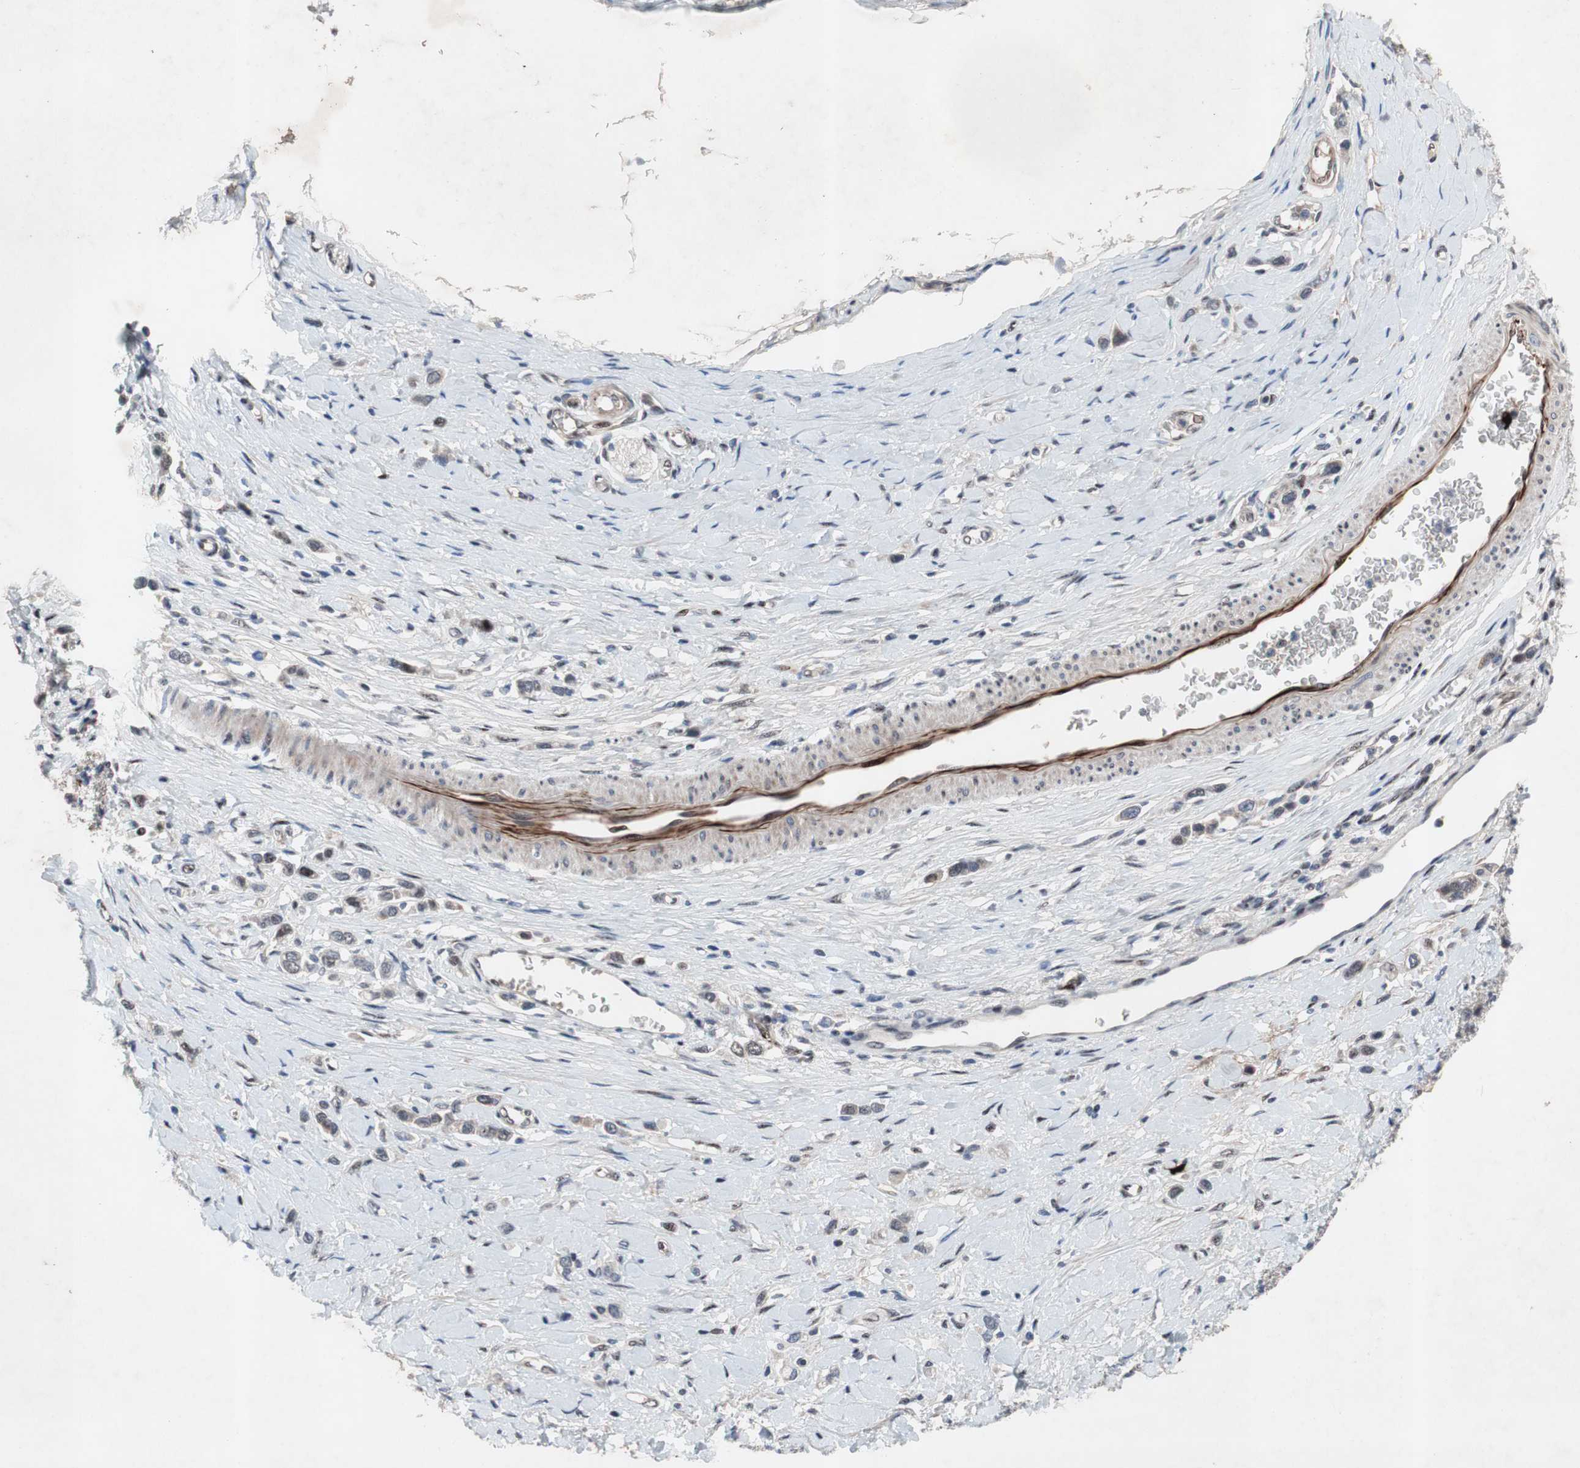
{"staining": {"intensity": "weak", "quantity": "25%-75%", "location": "nuclear"}, "tissue": "stomach cancer", "cell_type": "Tumor cells", "image_type": "cancer", "snomed": [{"axis": "morphology", "description": "Normal tissue, NOS"}, {"axis": "morphology", "description": "Adenocarcinoma, NOS"}, {"axis": "topography", "description": "Stomach, upper"}, {"axis": "topography", "description": "Stomach"}], "caption": "A photomicrograph of human adenocarcinoma (stomach) stained for a protein shows weak nuclear brown staining in tumor cells.", "gene": "SOX7", "patient": {"sex": "female", "age": 65}}